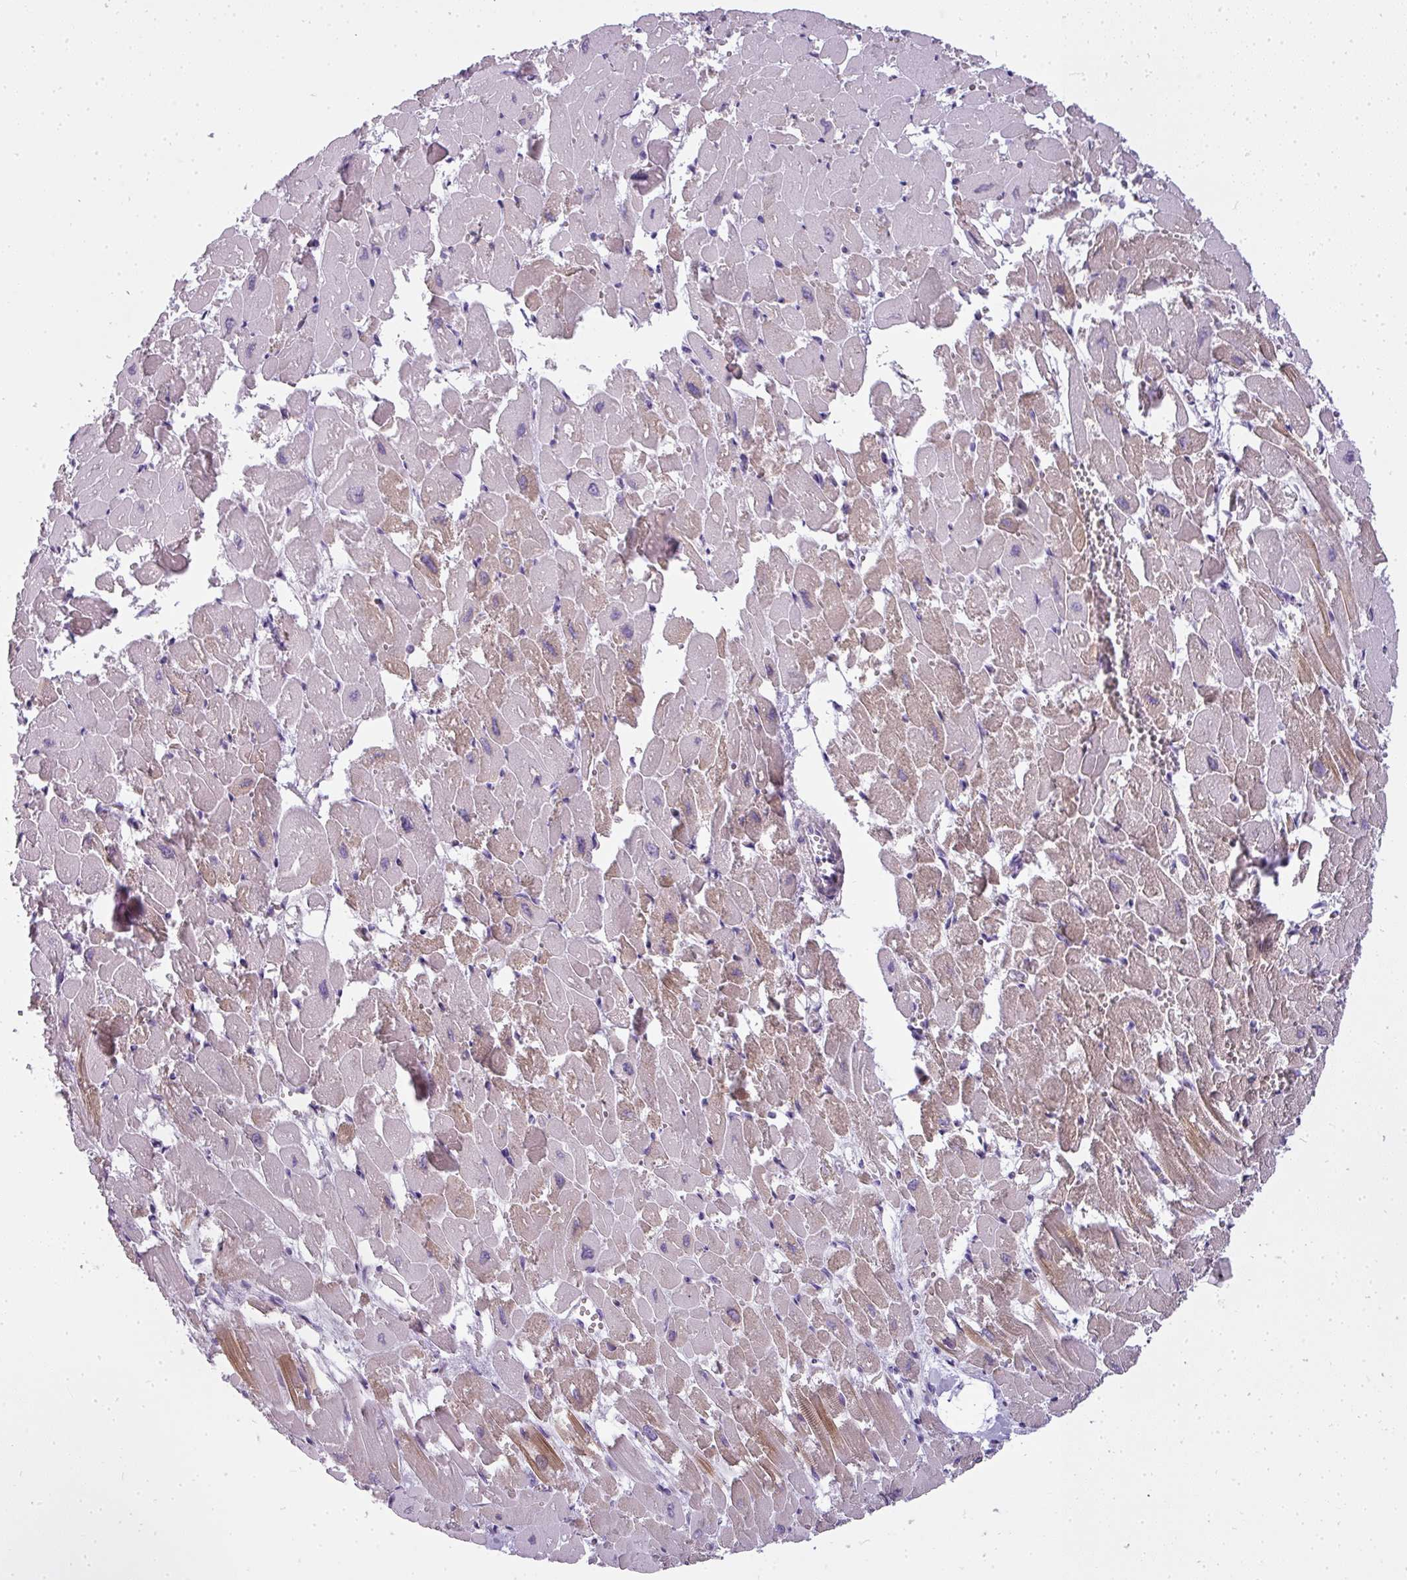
{"staining": {"intensity": "weak", "quantity": "<25%", "location": "cytoplasmic/membranous"}, "tissue": "heart muscle", "cell_type": "Cardiomyocytes", "image_type": "normal", "snomed": [{"axis": "morphology", "description": "Normal tissue, NOS"}, {"axis": "topography", "description": "Heart"}], "caption": "IHC image of unremarkable heart muscle: heart muscle stained with DAB (3,3'-diaminobenzidine) exhibits no significant protein staining in cardiomyocytes. (DAB (3,3'-diaminobenzidine) immunohistochemistry (IHC) visualized using brightfield microscopy, high magnification).", "gene": "ATP6V1D", "patient": {"sex": "male", "age": 54}}